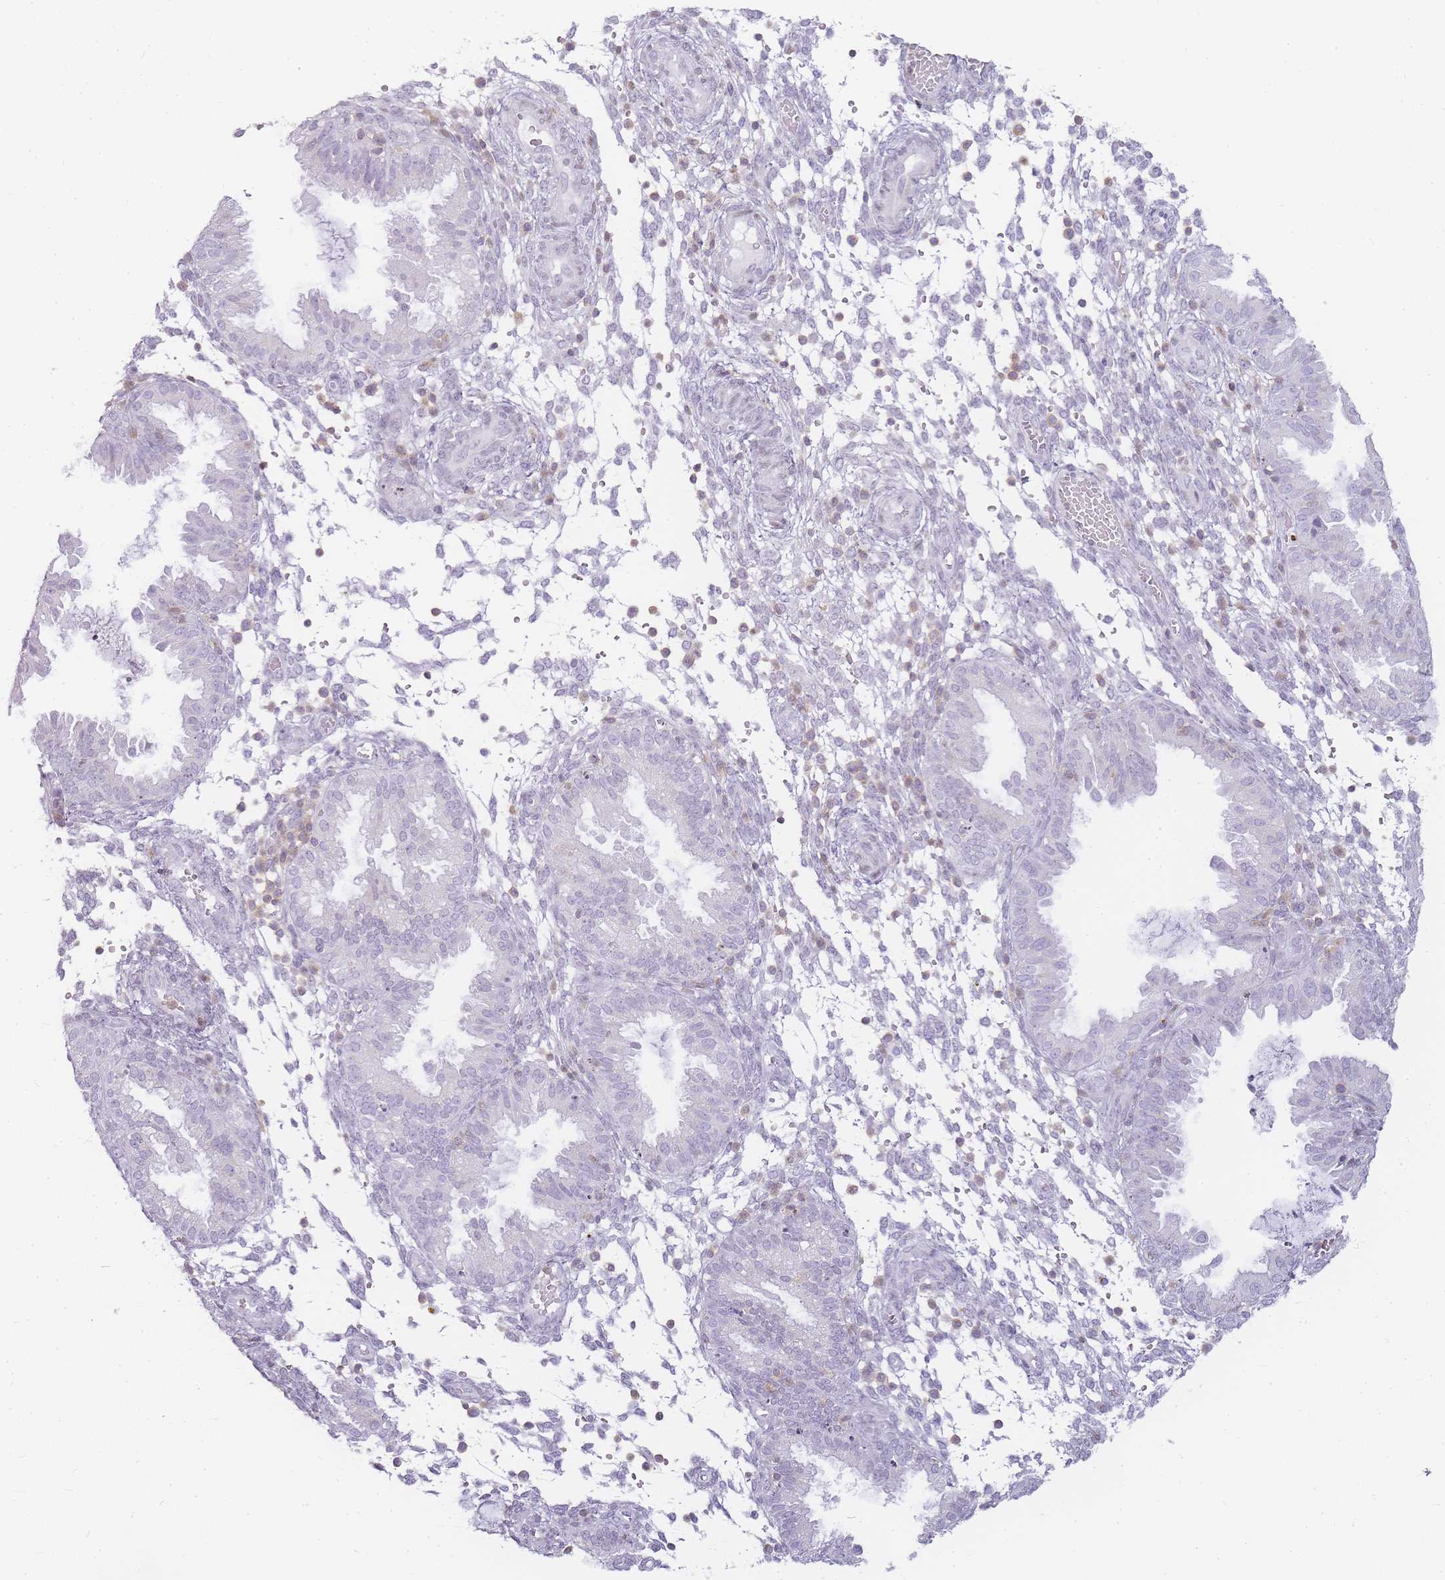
{"staining": {"intensity": "negative", "quantity": "none", "location": "none"}, "tissue": "endometrium", "cell_type": "Cells in endometrial stroma", "image_type": "normal", "snomed": [{"axis": "morphology", "description": "Normal tissue, NOS"}, {"axis": "topography", "description": "Endometrium"}], "caption": "This is an immunohistochemistry image of benign human endometrium. There is no positivity in cells in endometrial stroma.", "gene": "JAKMIP1", "patient": {"sex": "female", "age": 33}}